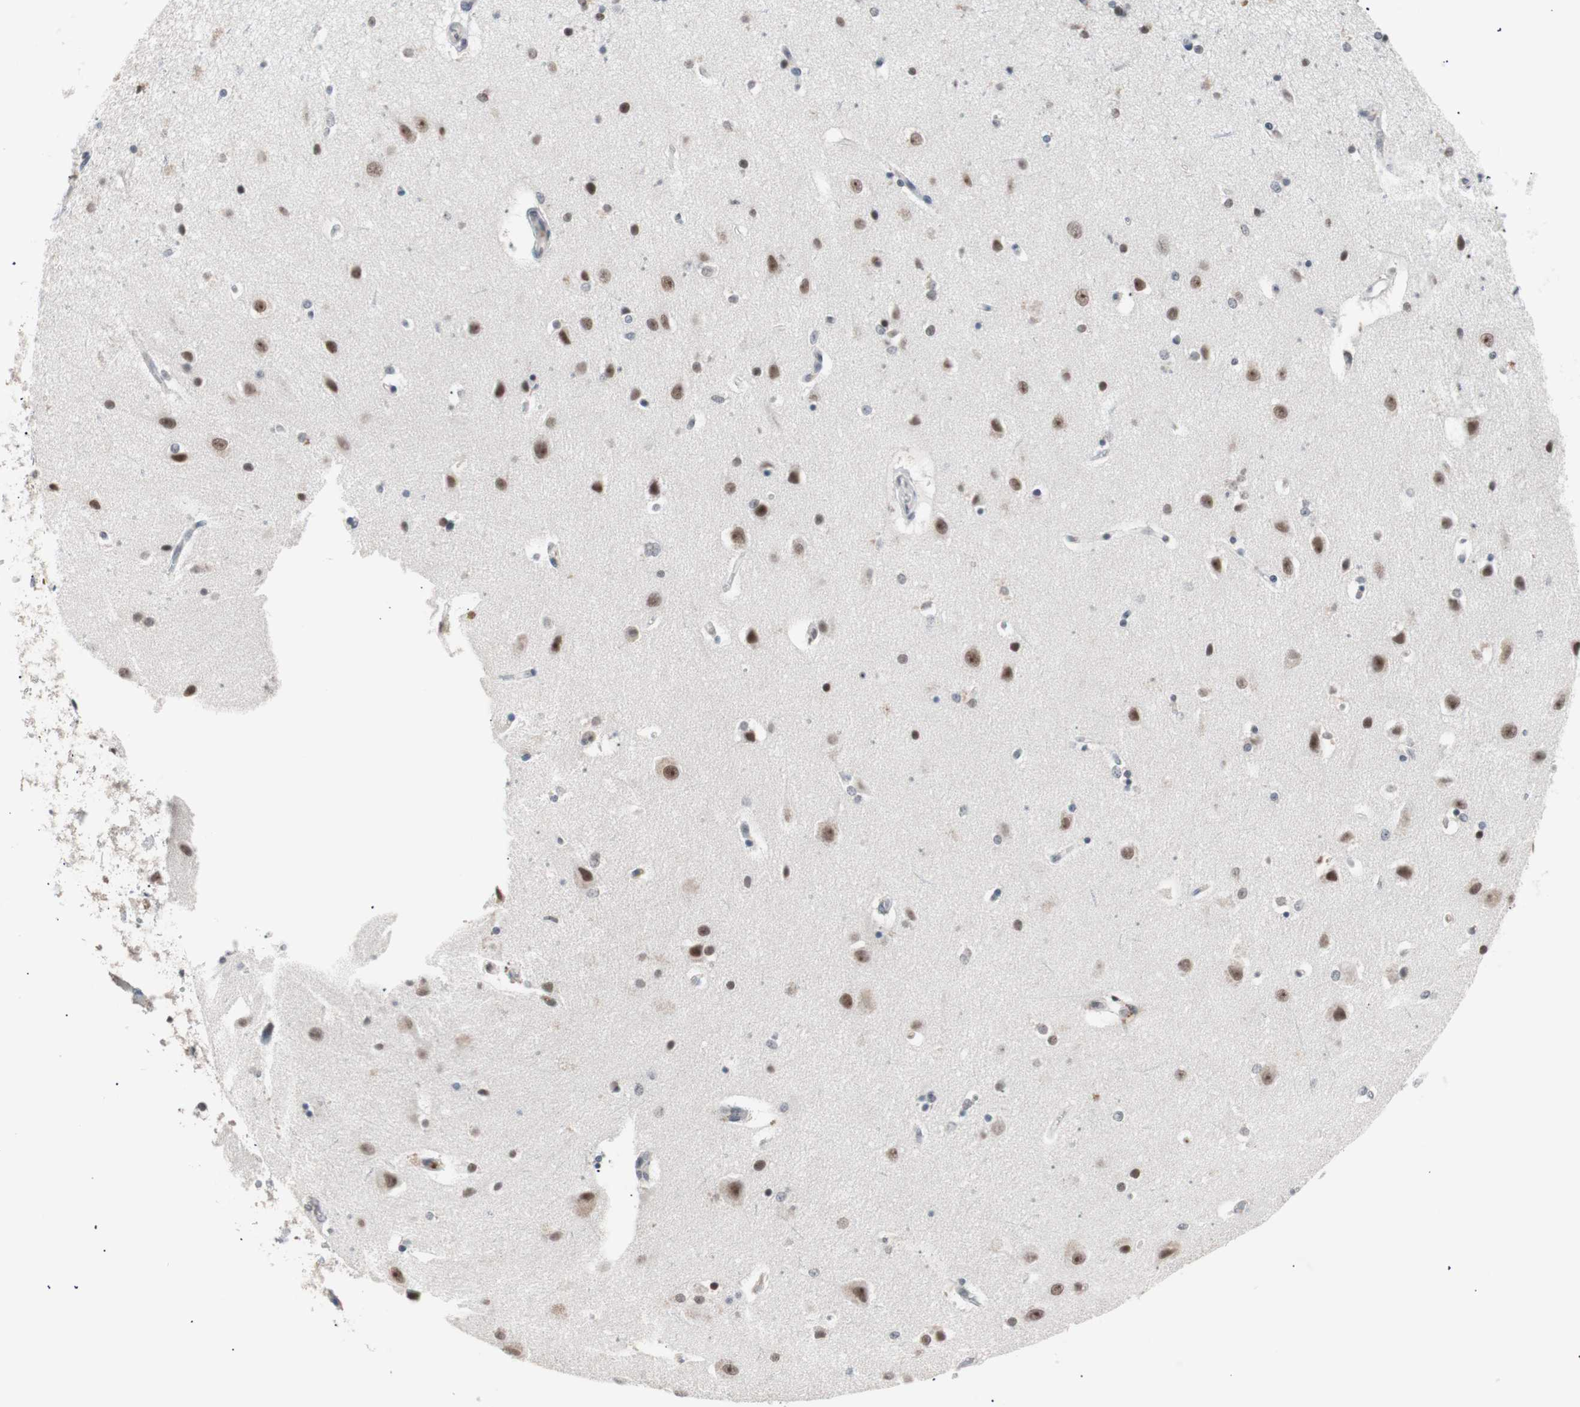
{"staining": {"intensity": "weak", "quantity": "<25%", "location": "nuclear"}, "tissue": "caudate", "cell_type": "Glial cells", "image_type": "normal", "snomed": [{"axis": "morphology", "description": "Normal tissue, NOS"}, {"axis": "topography", "description": "Lateral ventricle wall"}], "caption": "Immunohistochemical staining of unremarkable caudate exhibits no significant positivity in glial cells.", "gene": "LIG3", "patient": {"sex": "female", "age": 54}}